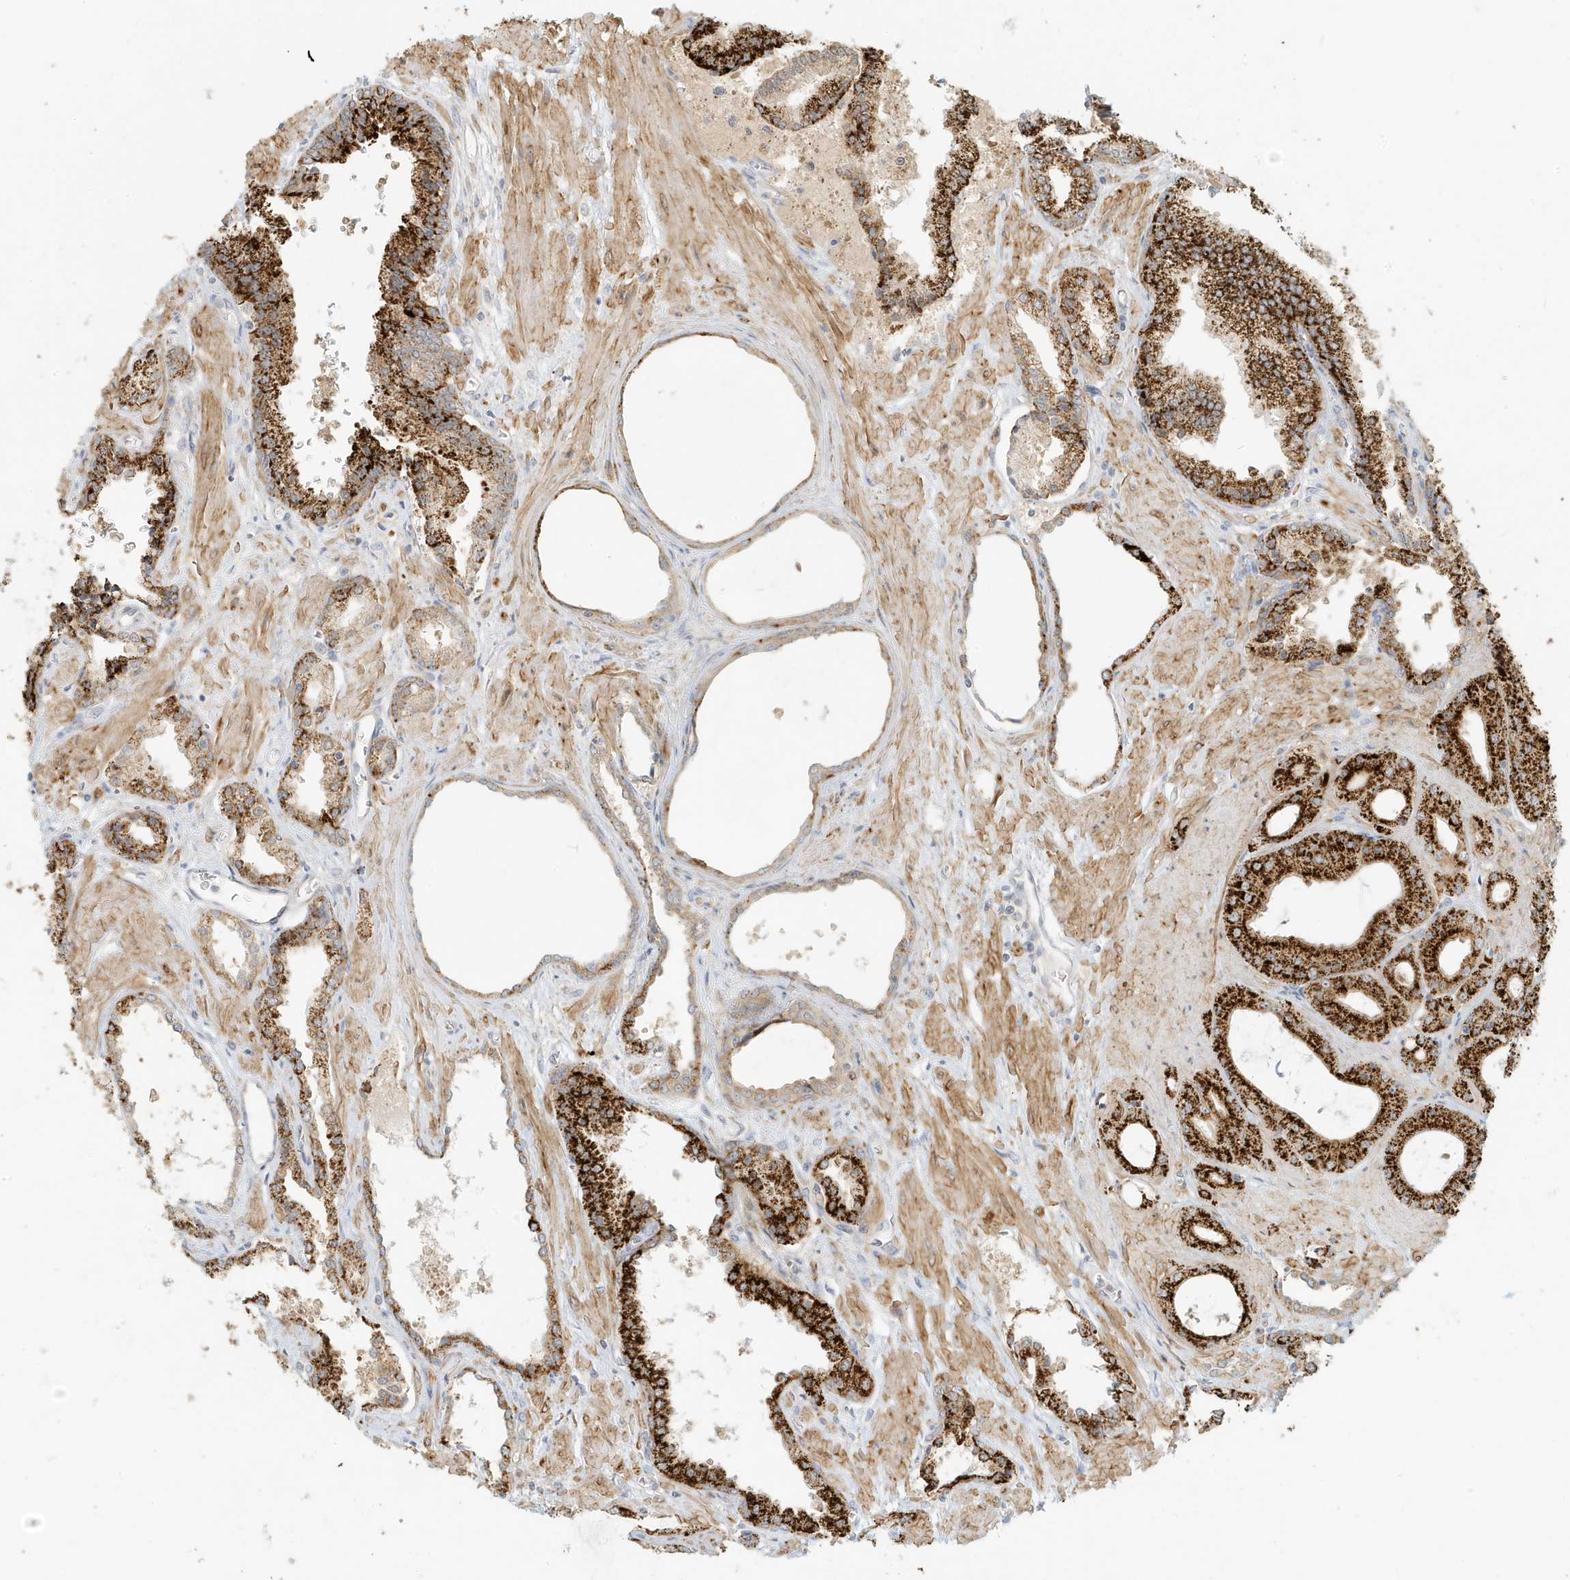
{"staining": {"intensity": "strong", "quantity": ">75%", "location": "cytoplasmic/membranous"}, "tissue": "prostate cancer", "cell_type": "Tumor cells", "image_type": "cancer", "snomed": [{"axis": "morphology", "description": "Adenocarcinoma, Low grade"}, {"axis": "topography", "description": "Prostate"}], "caption": "Strong cytoplasmic/membranous positivity is appreciated in approximately >75% of tumor cells in prostate adenocarcinoma (low-grade).", "gene": "MCOLN1", "patient": {"sex": "male", "age": 67}}